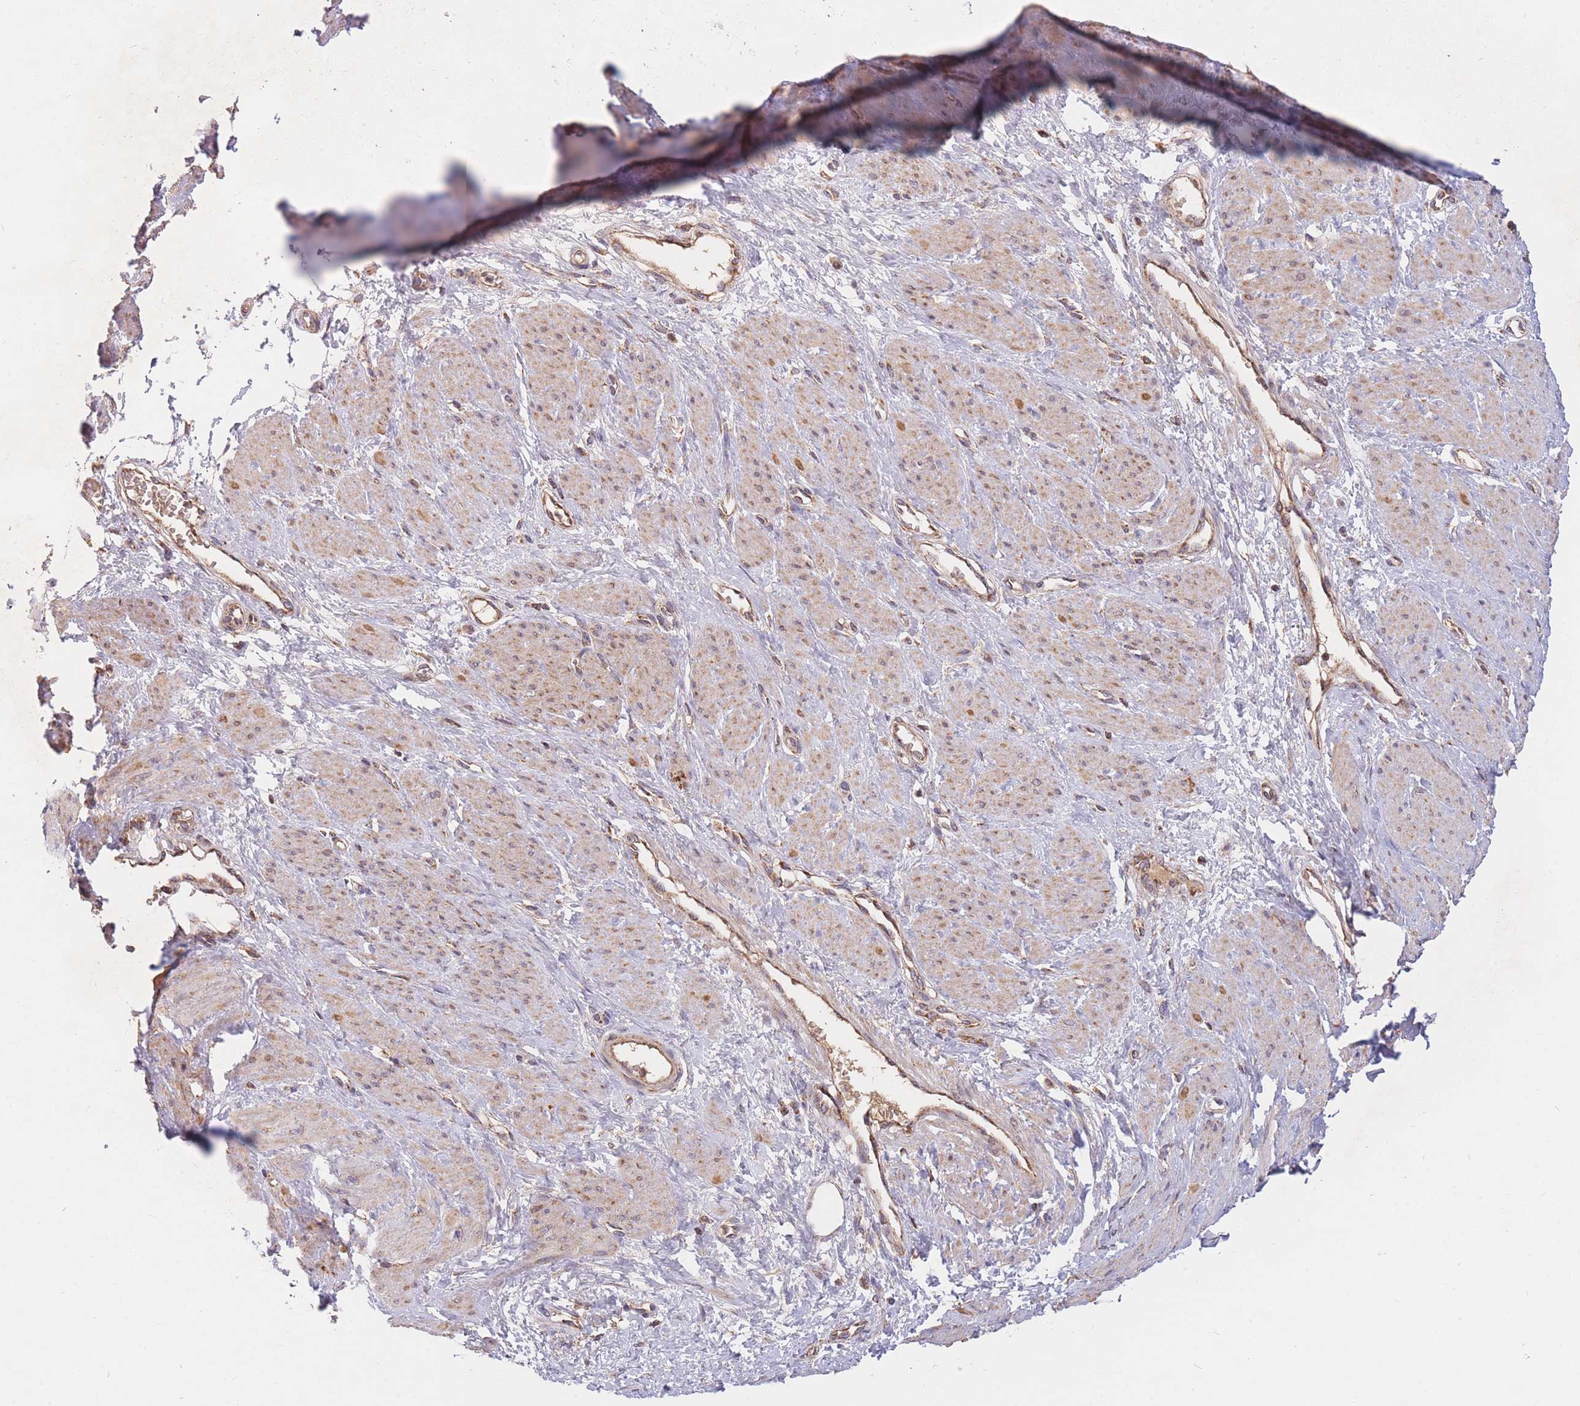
{"staining": {"intensity": "moderate", "quantity": ">75%", "location": "cytoplasmic/membranous"}, "tissue": "smooth muscle", "cell_type": "Smooth muscle cells", "image_type": "normal", "snomed": [{"axis": "morphology", "description": "Normal tissue, NOS"}, {"axis": "topography", "description": "Smooth muscle"}, {"axis": "topography", "description": "Uterus"}], "caption": "The image demonstrates immunohistochemical staining of normal smooth muscle. There is moderate cytoplasmic/membranous positivity is identified in approximately >75% of smooth muscle cells.", "gene": "PTPMT1", "patient": {"sex": "female", "age": 39}}